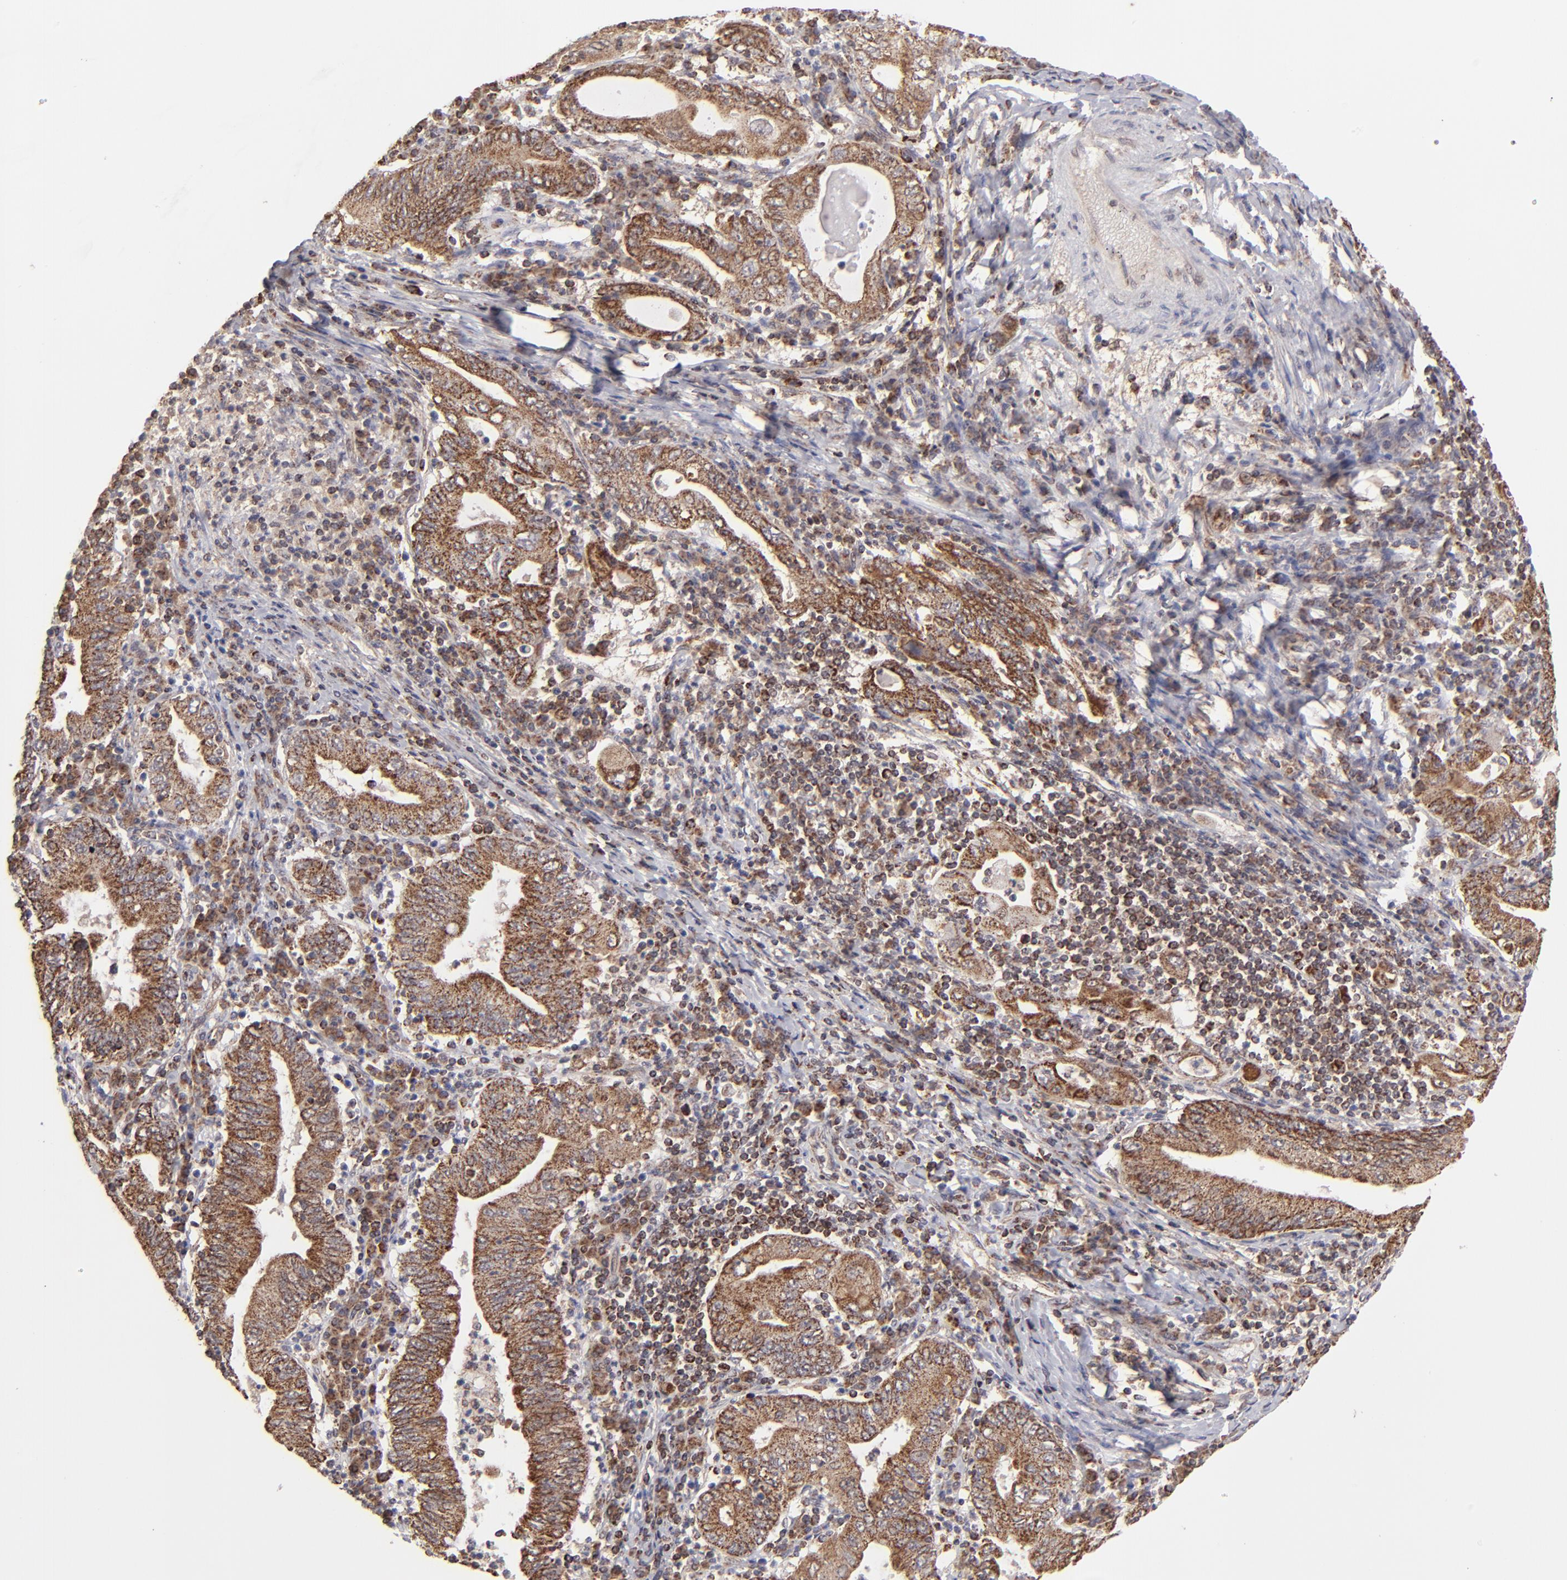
{"staining": {"intensity": "moderate", "quantity": ">75%", "location": "cytoplasmic/membranous"}, "tissue": "stomach cancer", "cell_type": "Tumor cells", "image_type": "cancer", "snomed": [{"axis": "morphology", "description": "Normal tissue, NOS"}, {"axis": "morphology", "description": "Adenocarcinoma, NOS"}, {"axis": "topography", "description": "Esophagus"}, {"axis": "topography", "description": "Stomach, upper"}, {"axis": "topography", "description": "Peripheral nerve tissue"}], "caption": "Immunohistochemistry histopathology image of stomach cancer stained for a protein (brown), which reveals medium levels of moderate cytoplasmic/membranous positivity in about >75% of tumor cells.", "gene": "SLC15A1", "patient": {"sex": "male", "age": 62}}